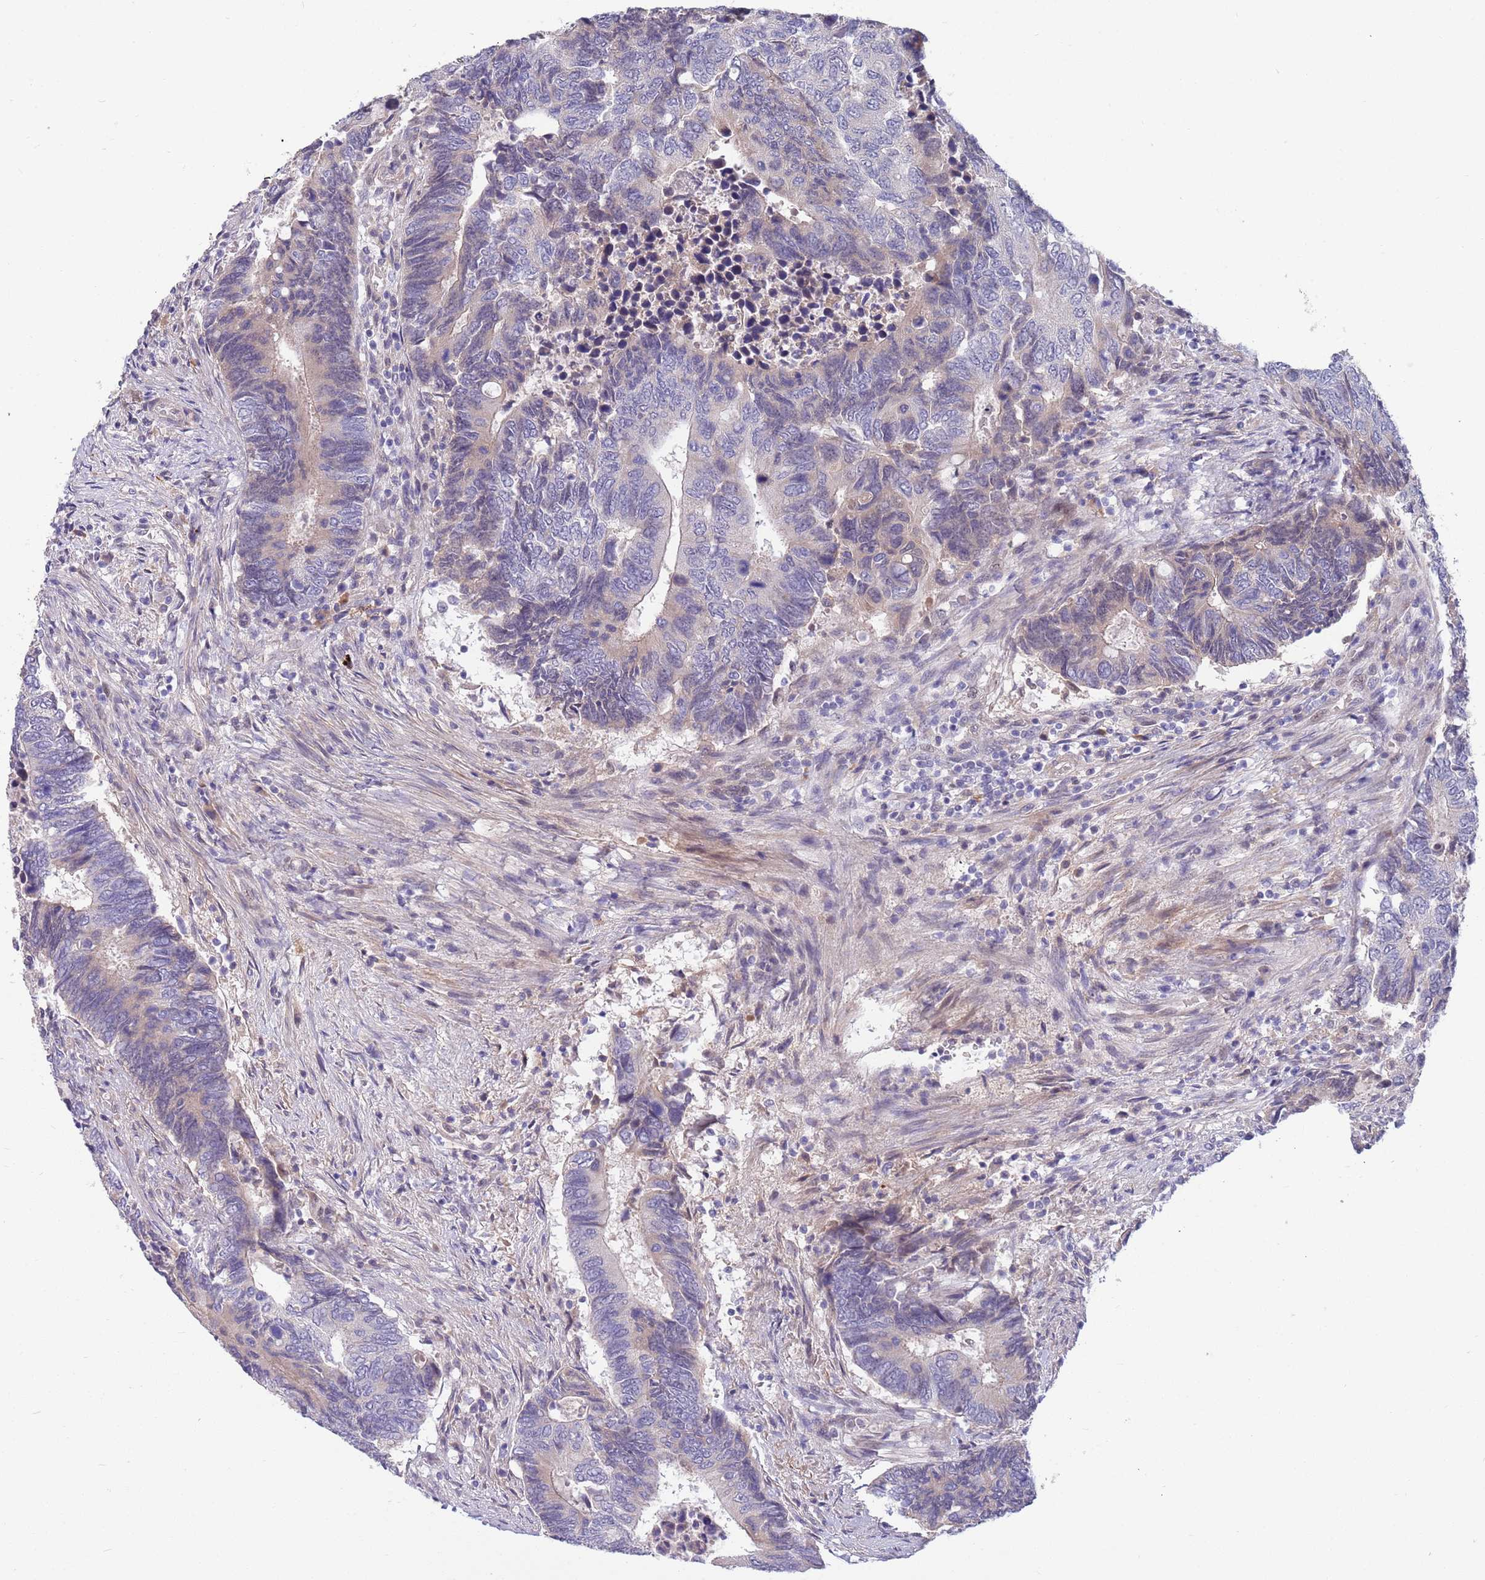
{"staining": {"intensity": "weak", "quantity": "<25%", "location": "cytoplasmic/membranous"}, "tissue": "colorectal cancer", "cell_type": "Tumor cells", "image_type": "cancer", "snomed": [{"axis": "morphology", "description": "Adenocarcinoma, NOS"}, {"axis": "topography", "description": "Colon"}], "caption": "Adenocarcinoma (colorectal) was stained to show a protein in brown. There is no significant positivity in tumor cells. (DAB IHC, high magnification).", "gene": "NLRP6", "patient": {"sex": "male", "age": 87}}